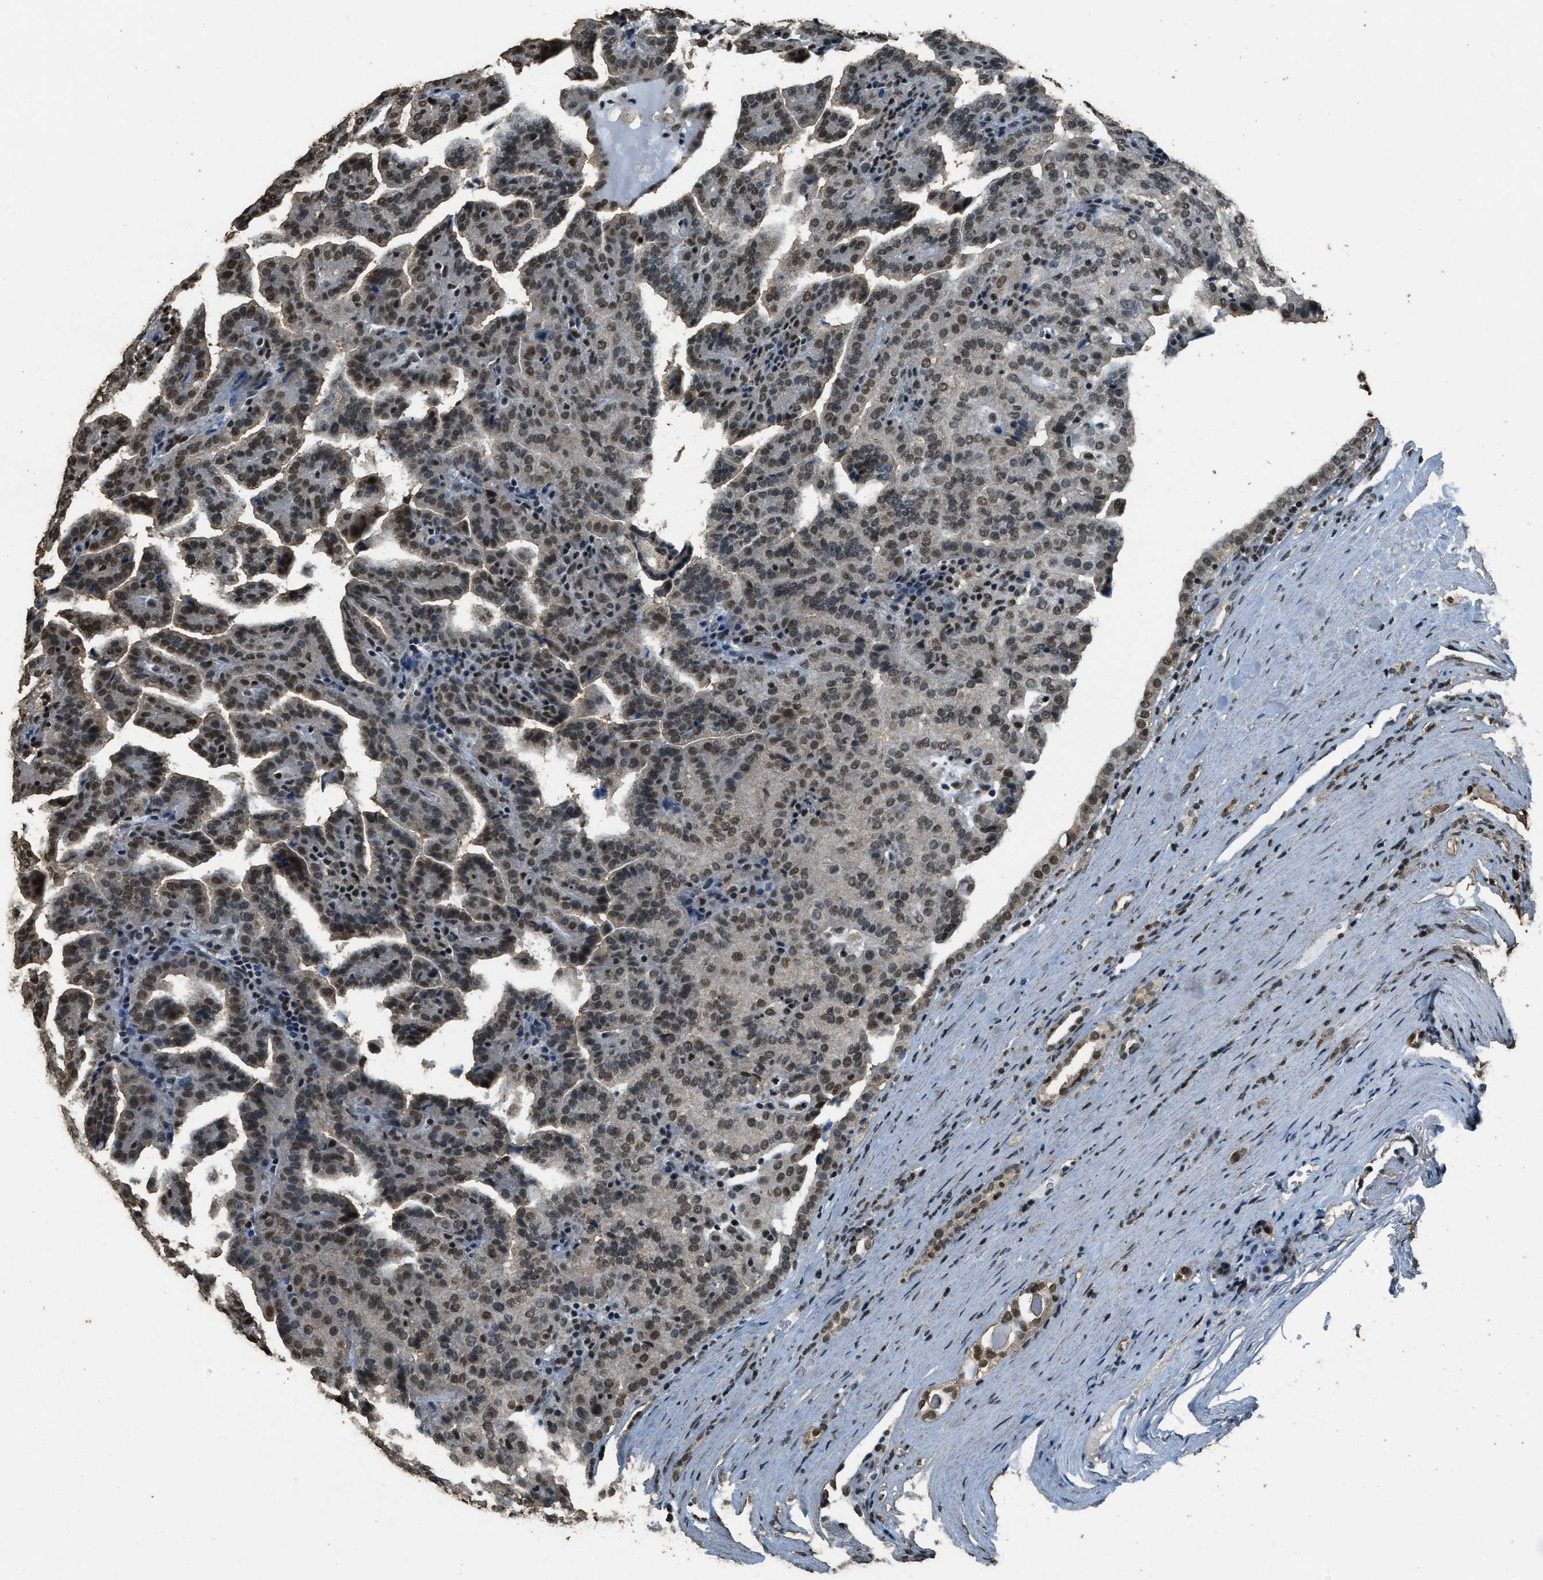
{"staining": {"intensity": "moderate", "quantity": ">75%", "location": "nuclear"}, "tissue": "renal cancer", "cell_type": "Tumor cells", "image_type": "cancer", "snomed": [{"axis": "morphology", "description": "Adenocarcinoma, NOS"}, {"axis": "topography", "description": "Kidney"}], "caption": "The photomicrograph shows staining of renal adenocarcinoma, revealing moderate nuclear protein expression (brown color) within tumor cells.", "gene": "MYB", "patient": {"sex": "male", "age": 61}}